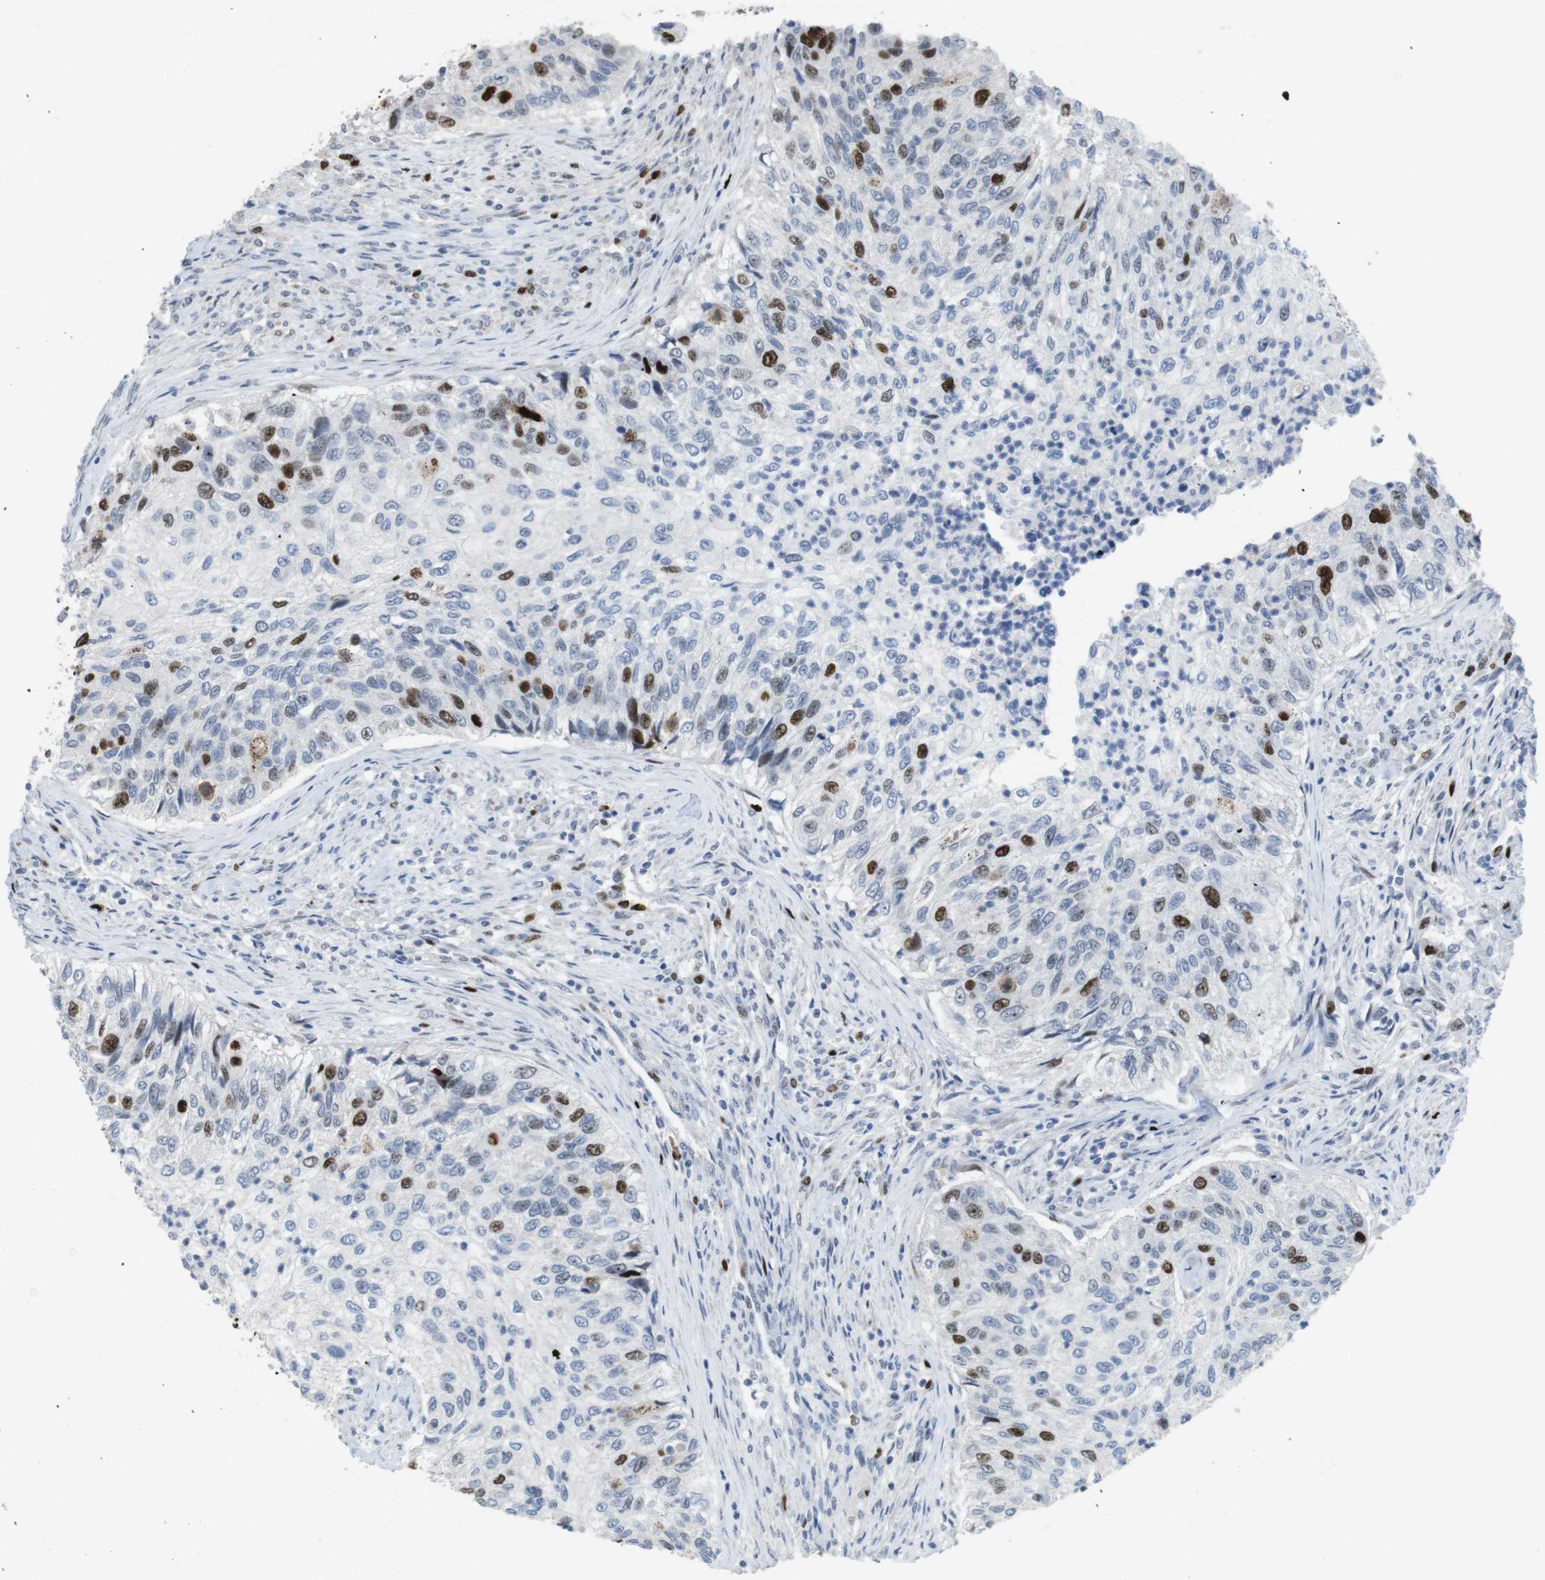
{"staining": {"intensity": "strong", "quantity": "<25%", "location": "nuclear"}, "tissue": "urothelial cancer", "cell_type": "Tumor cells", "image_type": "cancer", "snomed": [{"axis": "morphology", "description": "Urothelial carcinoma, High grade"}, {"axis": "topography", "description": "Urinary bladder"}], "caption": "This is a photomicrograph of immunohistochemistry (IHC) staining of urothelial cancer, which shows strong positivity in the nuclear of tumor cells.", "gene": "KPNA2", "patient": {"sex": "female", "age": 60}}